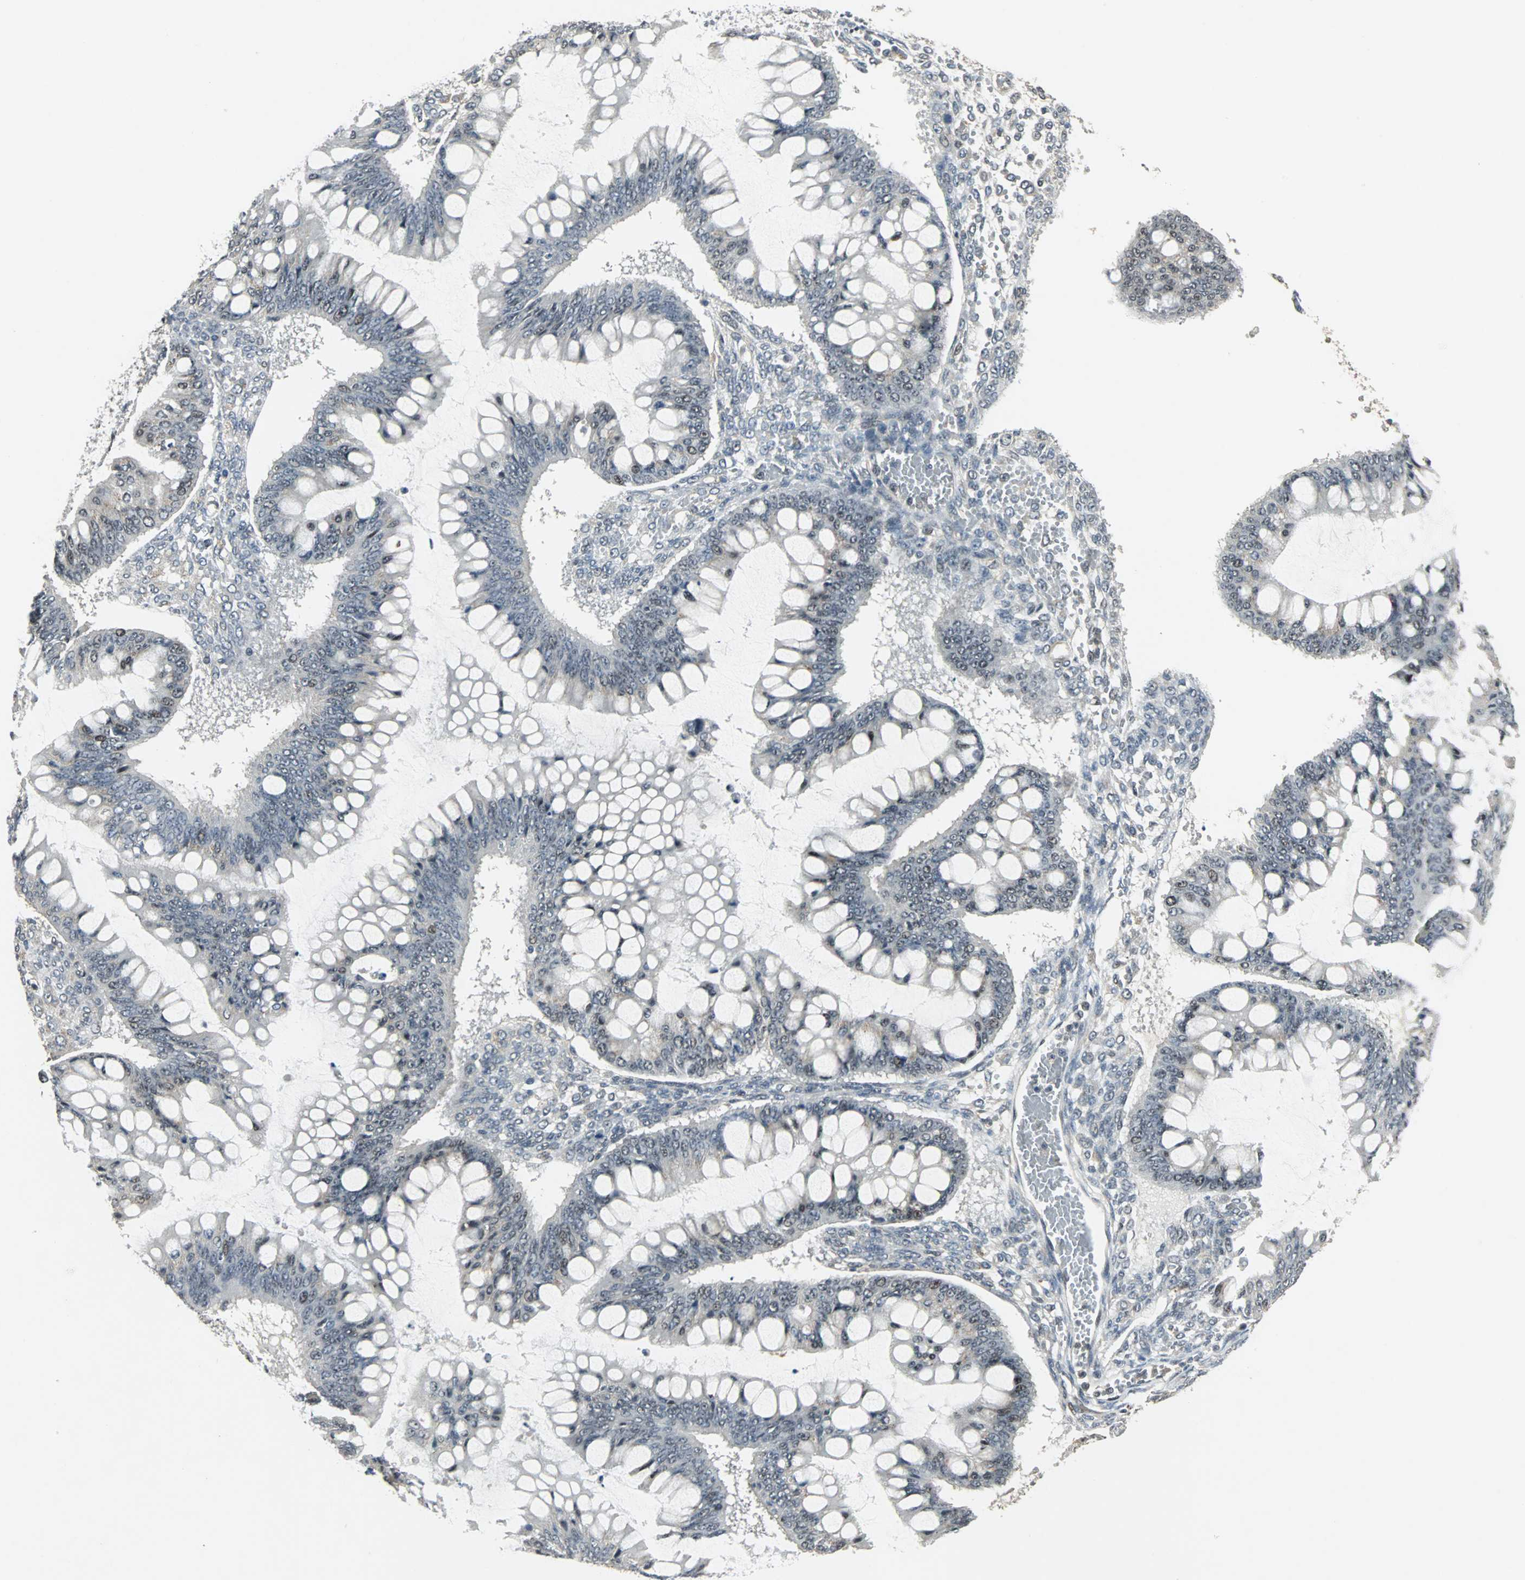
{"staining": {"intensity": "negative", "quantity": "none", "location": "none"}, "tissue": "ovarian cancer", "cell_type": "Tumor cells", "image_type": "cancer", "snomed": [{"axis": "morphology", "description": "Cystadenocarcinoma, mucinous, NOS"}, {"axis": "topography", "description": "Ovary"}], "caption": "This is an immunohistochemistry (IHC) histopathology image of human ovarian cancer (mucinous cystadenocarcinoma). There is no expression in tumor cells.", "gene": "MED4", "patient": {"sex": "female", "age": 73}}